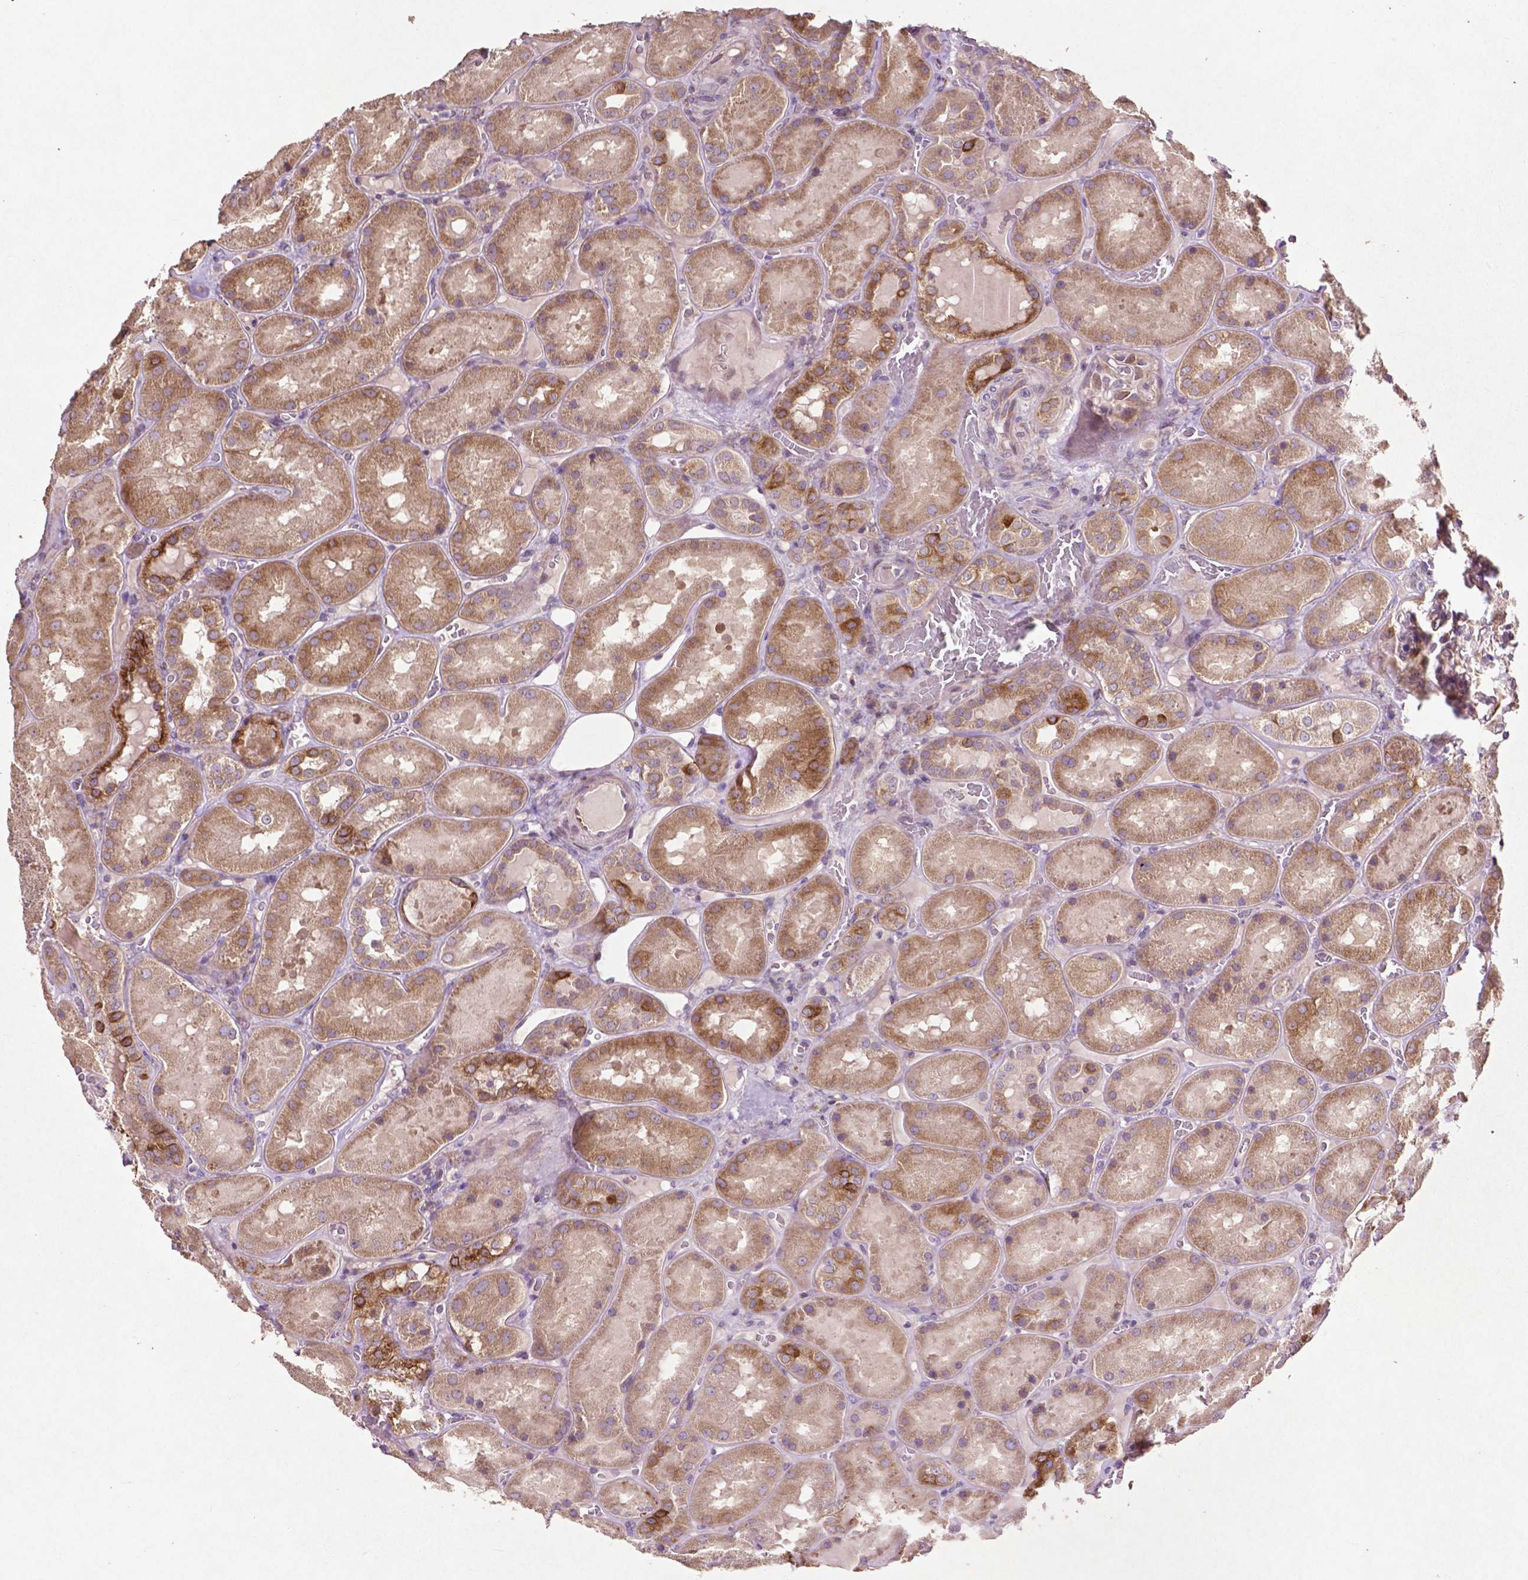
{"staining": {"intensity": "moderate", "quantity": "<25%", "location": "cytoplasmic/membranous"}, "tissue": "kidney", "cell_type": "Cells in glomeruli", "image_type": "normal", "snomed": [{"axis": "morphology", "description": "Normal tissue, NOS"}, {"axis": "topography", "description": "Kidney"}], "caption": "Approximately <25% of cells in glomeruli in unremarkable human kidney display moderate cytoplasmic/membranous protein staining as visualized by brown immunohistochemical staining.", "gene": "MBTPS1", "patient": {"sex": "male", "age": 73}}